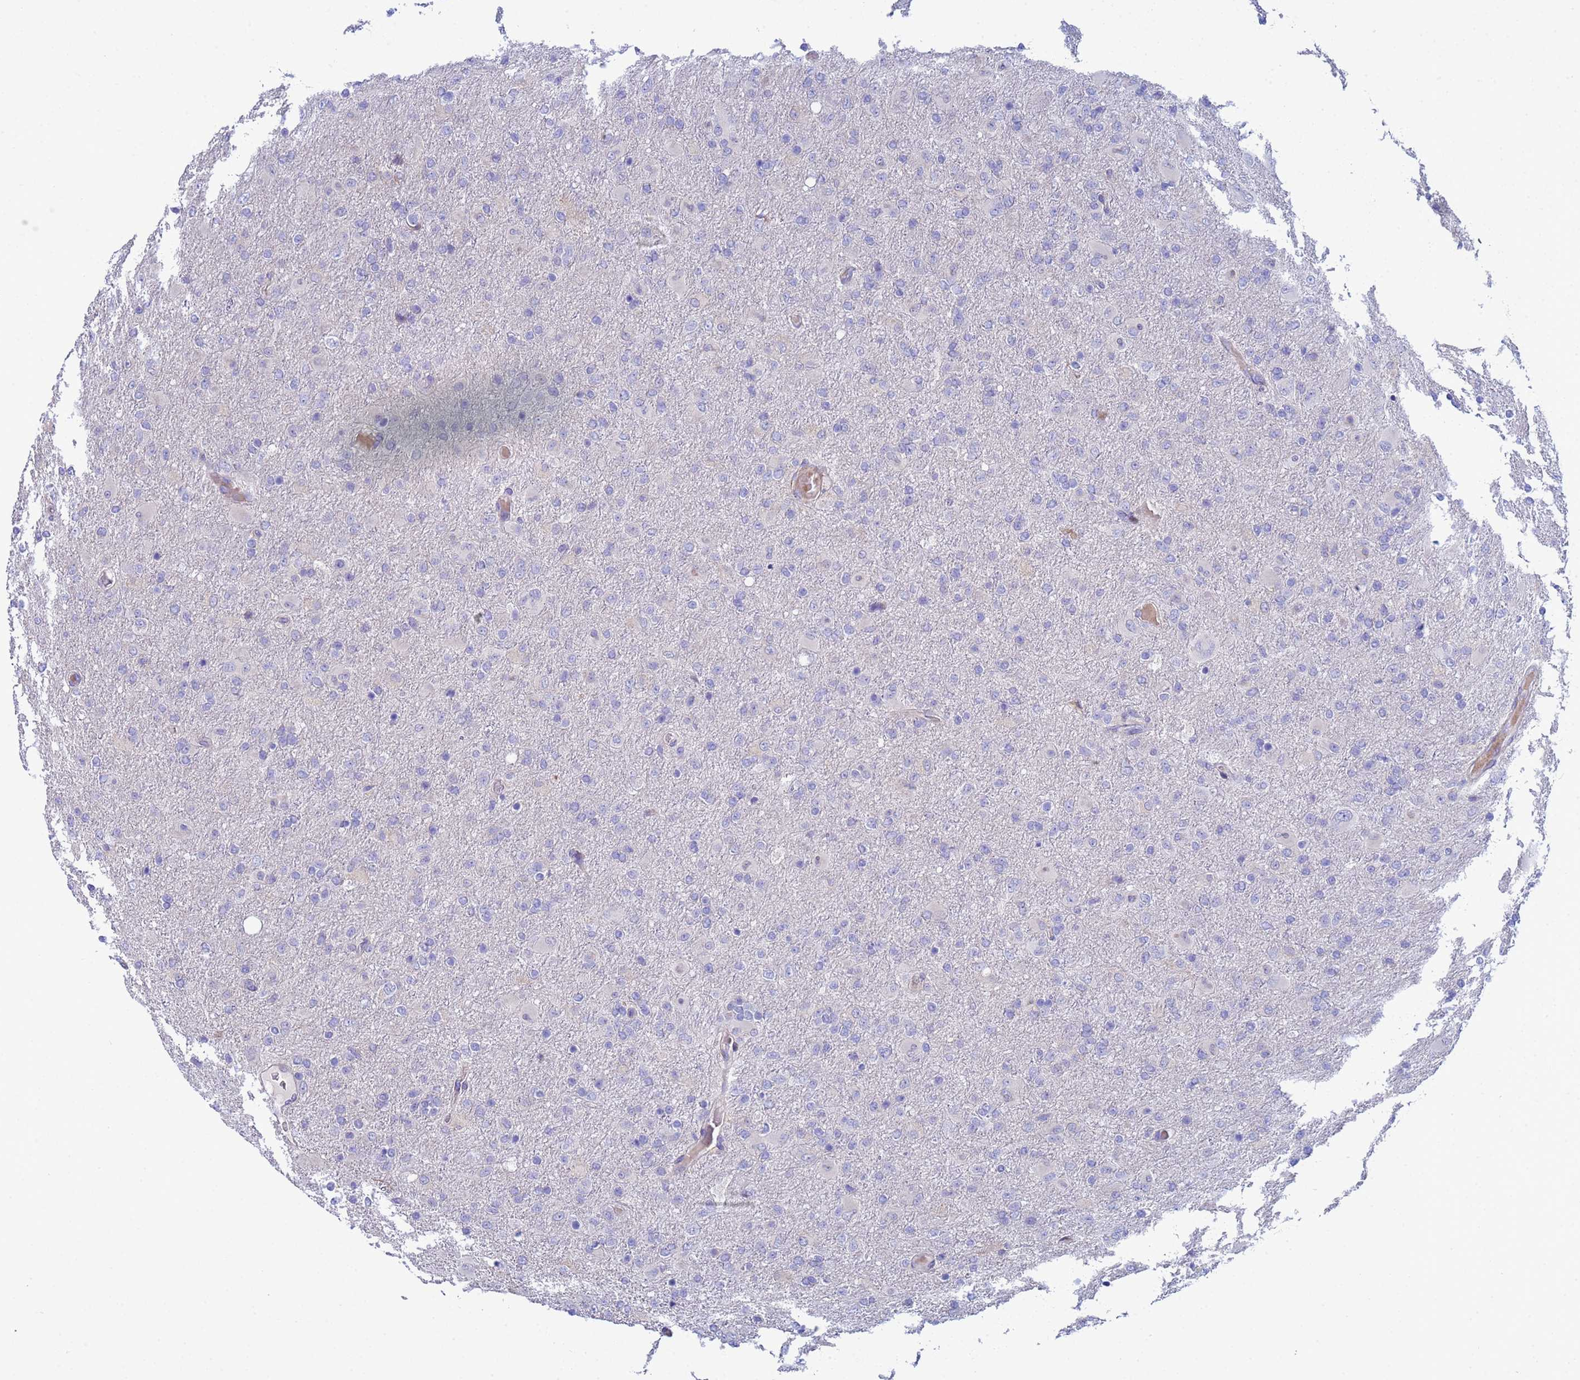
{"staining": {"intensity": "negative", "quantity": "none", "location": "none"}, "tissue": "glioma", "cell_type": "Tumor cells", "image_type": "cancer", "snomed": [{"axis": "morphology", "description": "Glioma, malignant, Low grade"}, {"axis": "topography", "description": "Brain"}], "caption": "A micrograph of human malignant glioma (low-grade) is negative for staining in tumor cells.", "gene": "PPP6R1", "patient": {"sex": "male", "age": 65}}